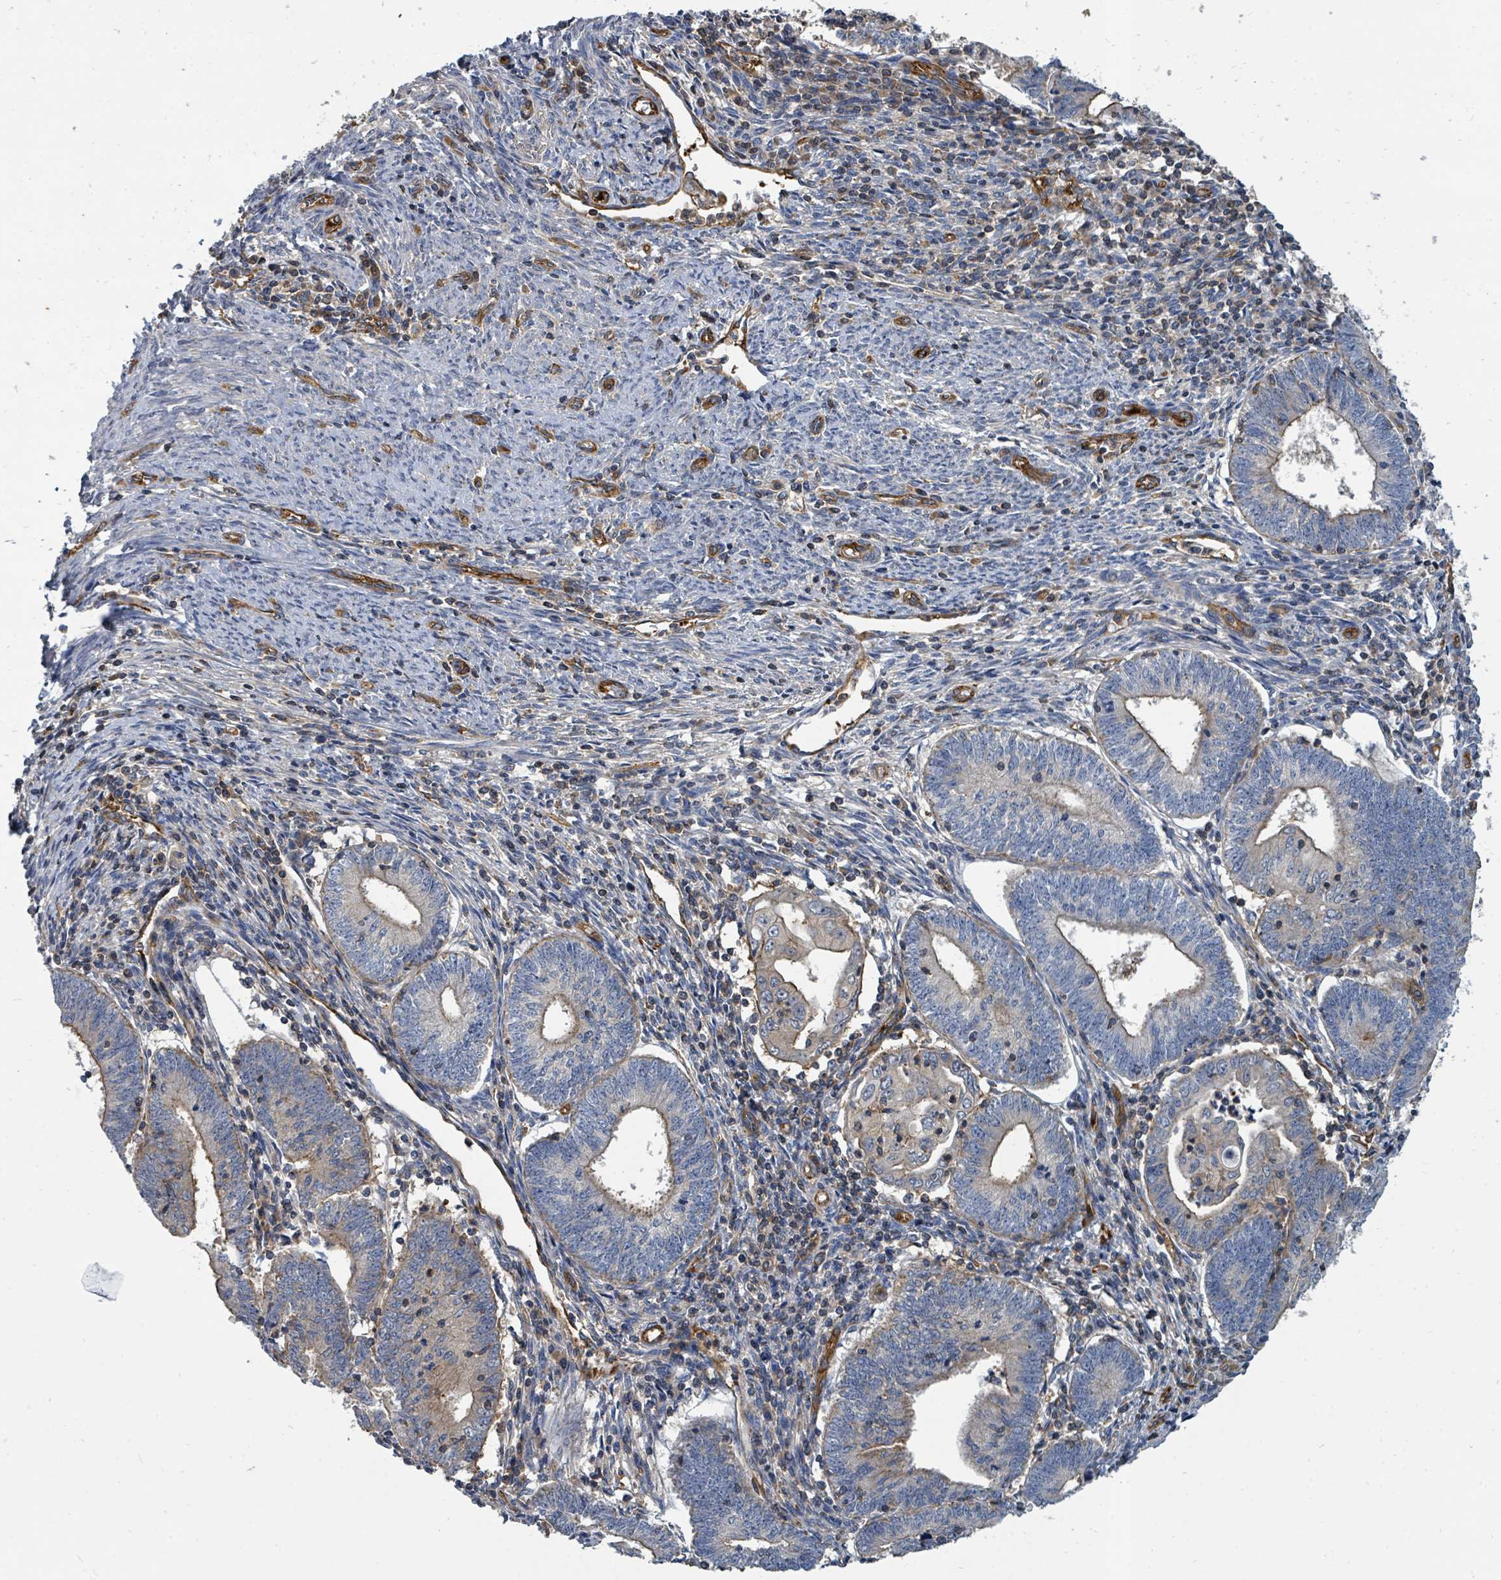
{"staining": {"intensity": "moderate", "quantity": "<25%", "location": "cytoplasmic/membranous"}, "tissue": "endometrial cancer", "cell_type": "Tumor cells", "image_type": "cancer", "snomed": [{"axis": "morphology", "description": "Adenocarcinoma, NOS"}, {"axis": "topography", "description": "Endometrium"}], "caption": "This micrograph exhibits immunohistochemistry (IHC) staining of human adenocarcinoma (endometrial), with low moderate cytoplasmic/membranous expression in approximately <25% of tumor cells.", "gene": "BOLA2B", "patient": {"sex": "female", "age": 60}}